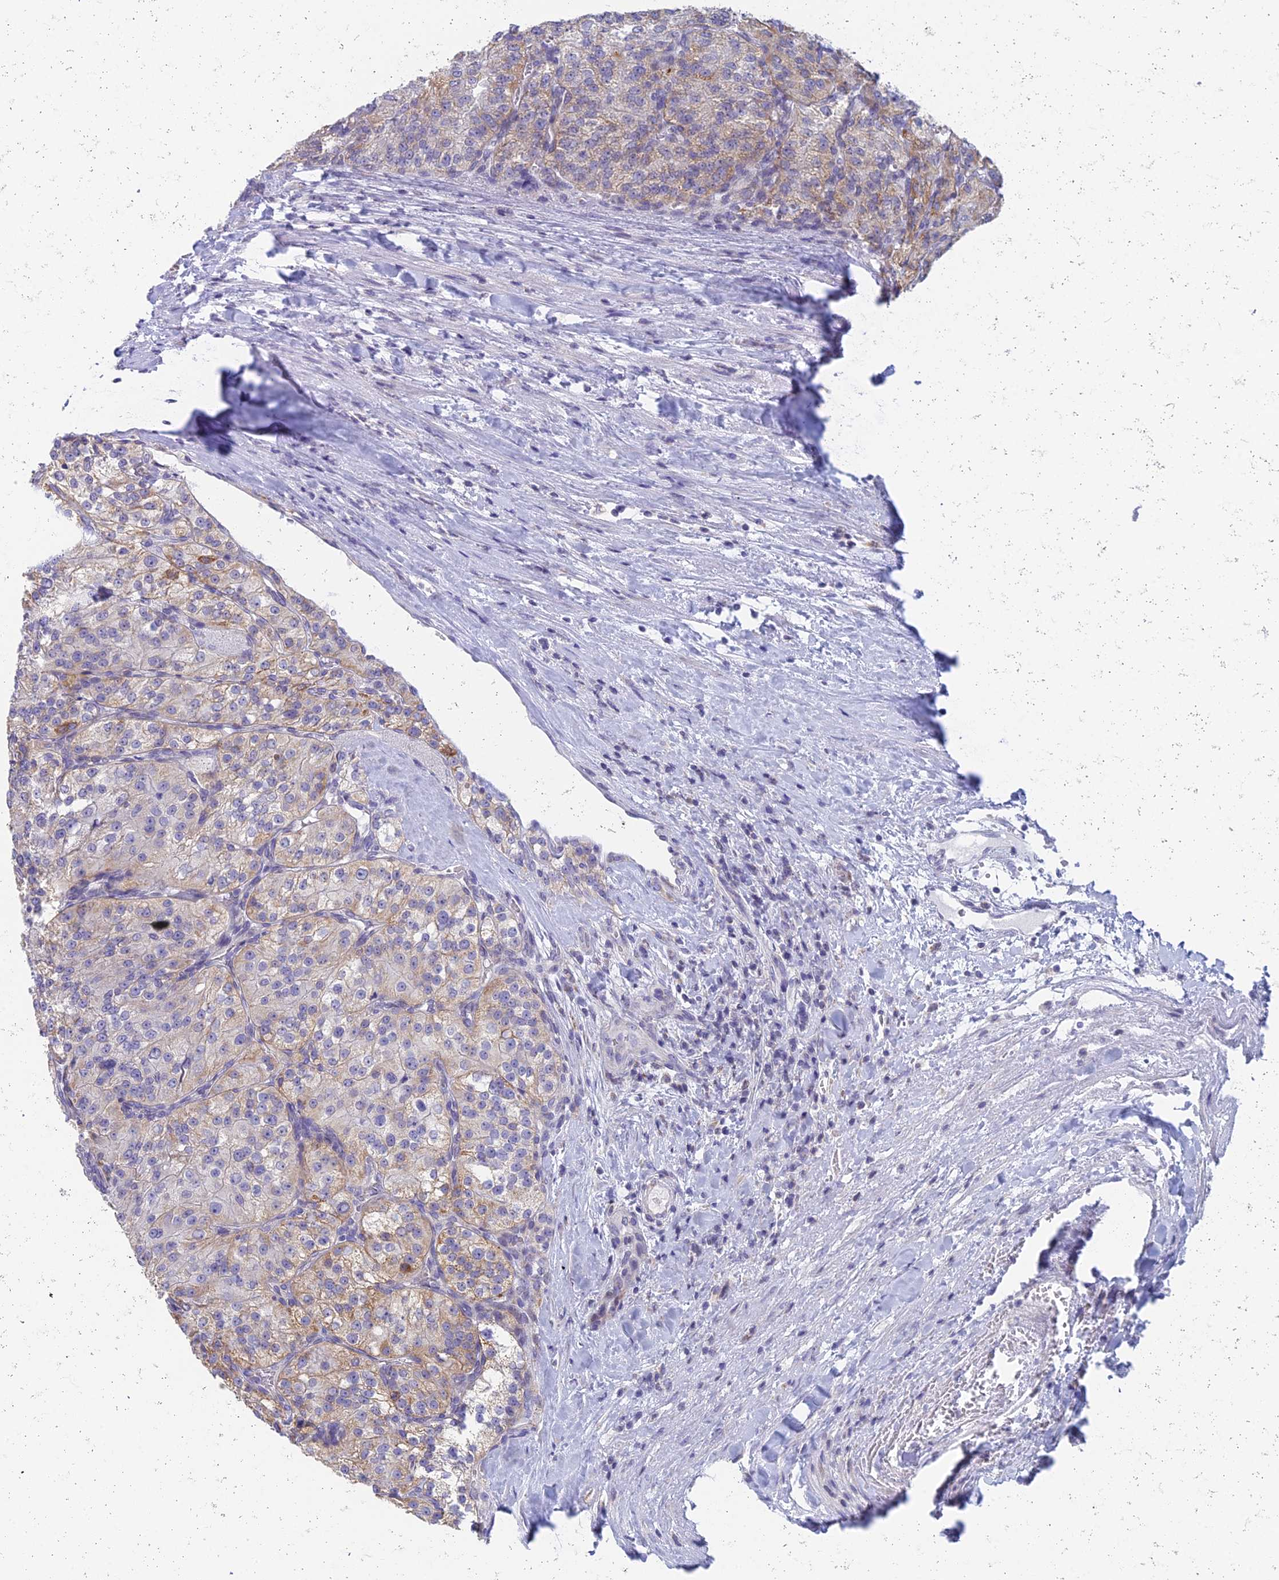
{"staining": {"intensity": "weak", "quantity": "25%-75%", "location": "cytoplasmic/membranous"}, "tissue": "renal cancer", "cell_type": "Tumor cells", "image_type": "cancer", "snomed": [{"axis": "morphology", "description": "Adenocarcinoma, NOS"}, {"axis": "topography", "description": "Kidney"}], "caption": "High-magnification brightfield microscopy of adenocarcinoma (renal) stained with DAB (brown) and counterstained with hematoxylin (blue). tumor cells exhibit weak cytoplasmic/membranous expression is appreciated in approximately25%-75% of cells.", "gene": "REXO5", "patient": {"sex": "female", "age": 63}}